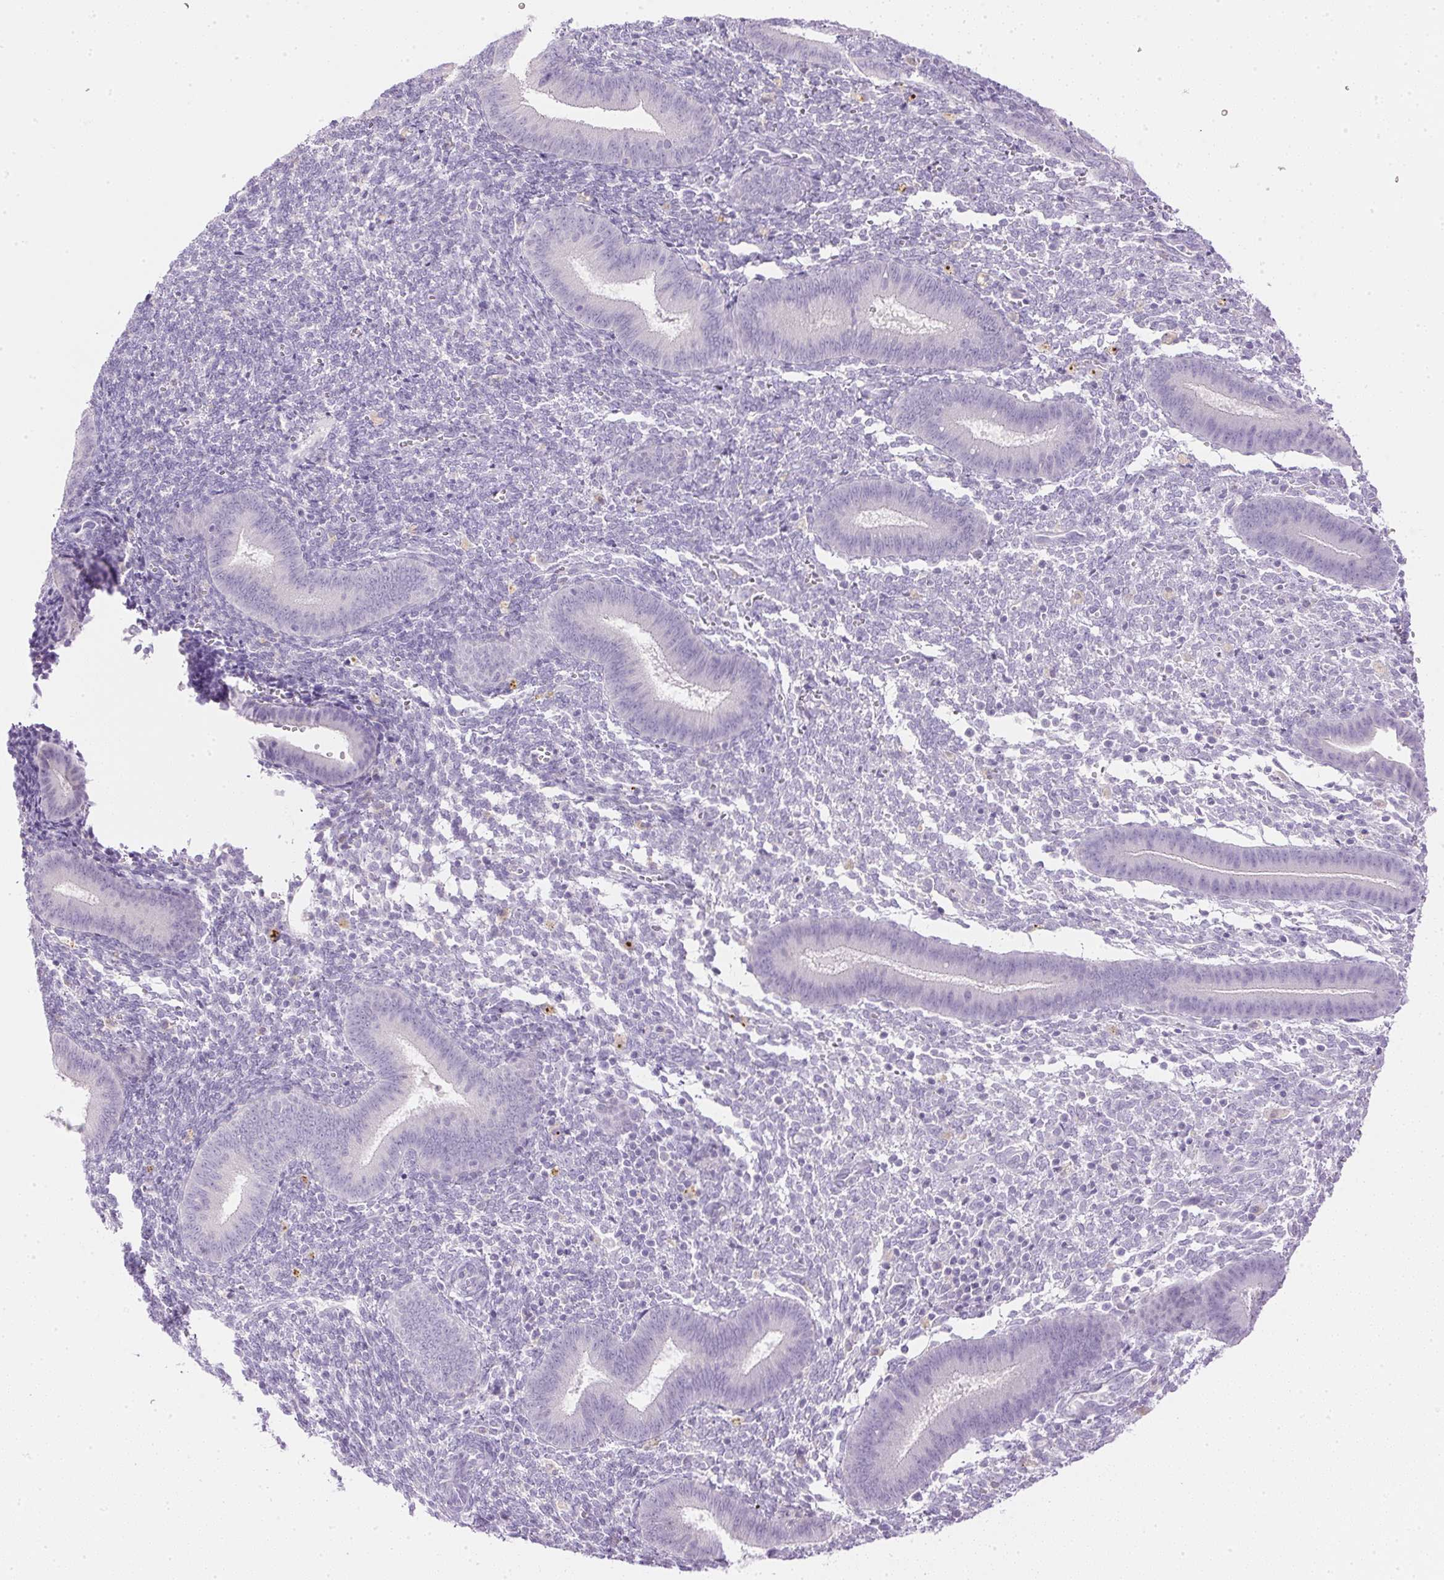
{"staining": {"intensity": "negative", "quantity": "none", "location": "none"}, "tissue": "endometrium", "cell_type": "Cells in endometrial stroma", "image_type": "normal", "snomed": [{"axis": "morphology", "description": "Normal tissue, NOS"}, {"axis": "topography", "description": "Endometrium"}], "caption": "Cells in endometrial stroma show no significant protein staining in benign endometrium.", "gene": "ATP6V1G3", "patient": {"sex": "female", "age": 25}}